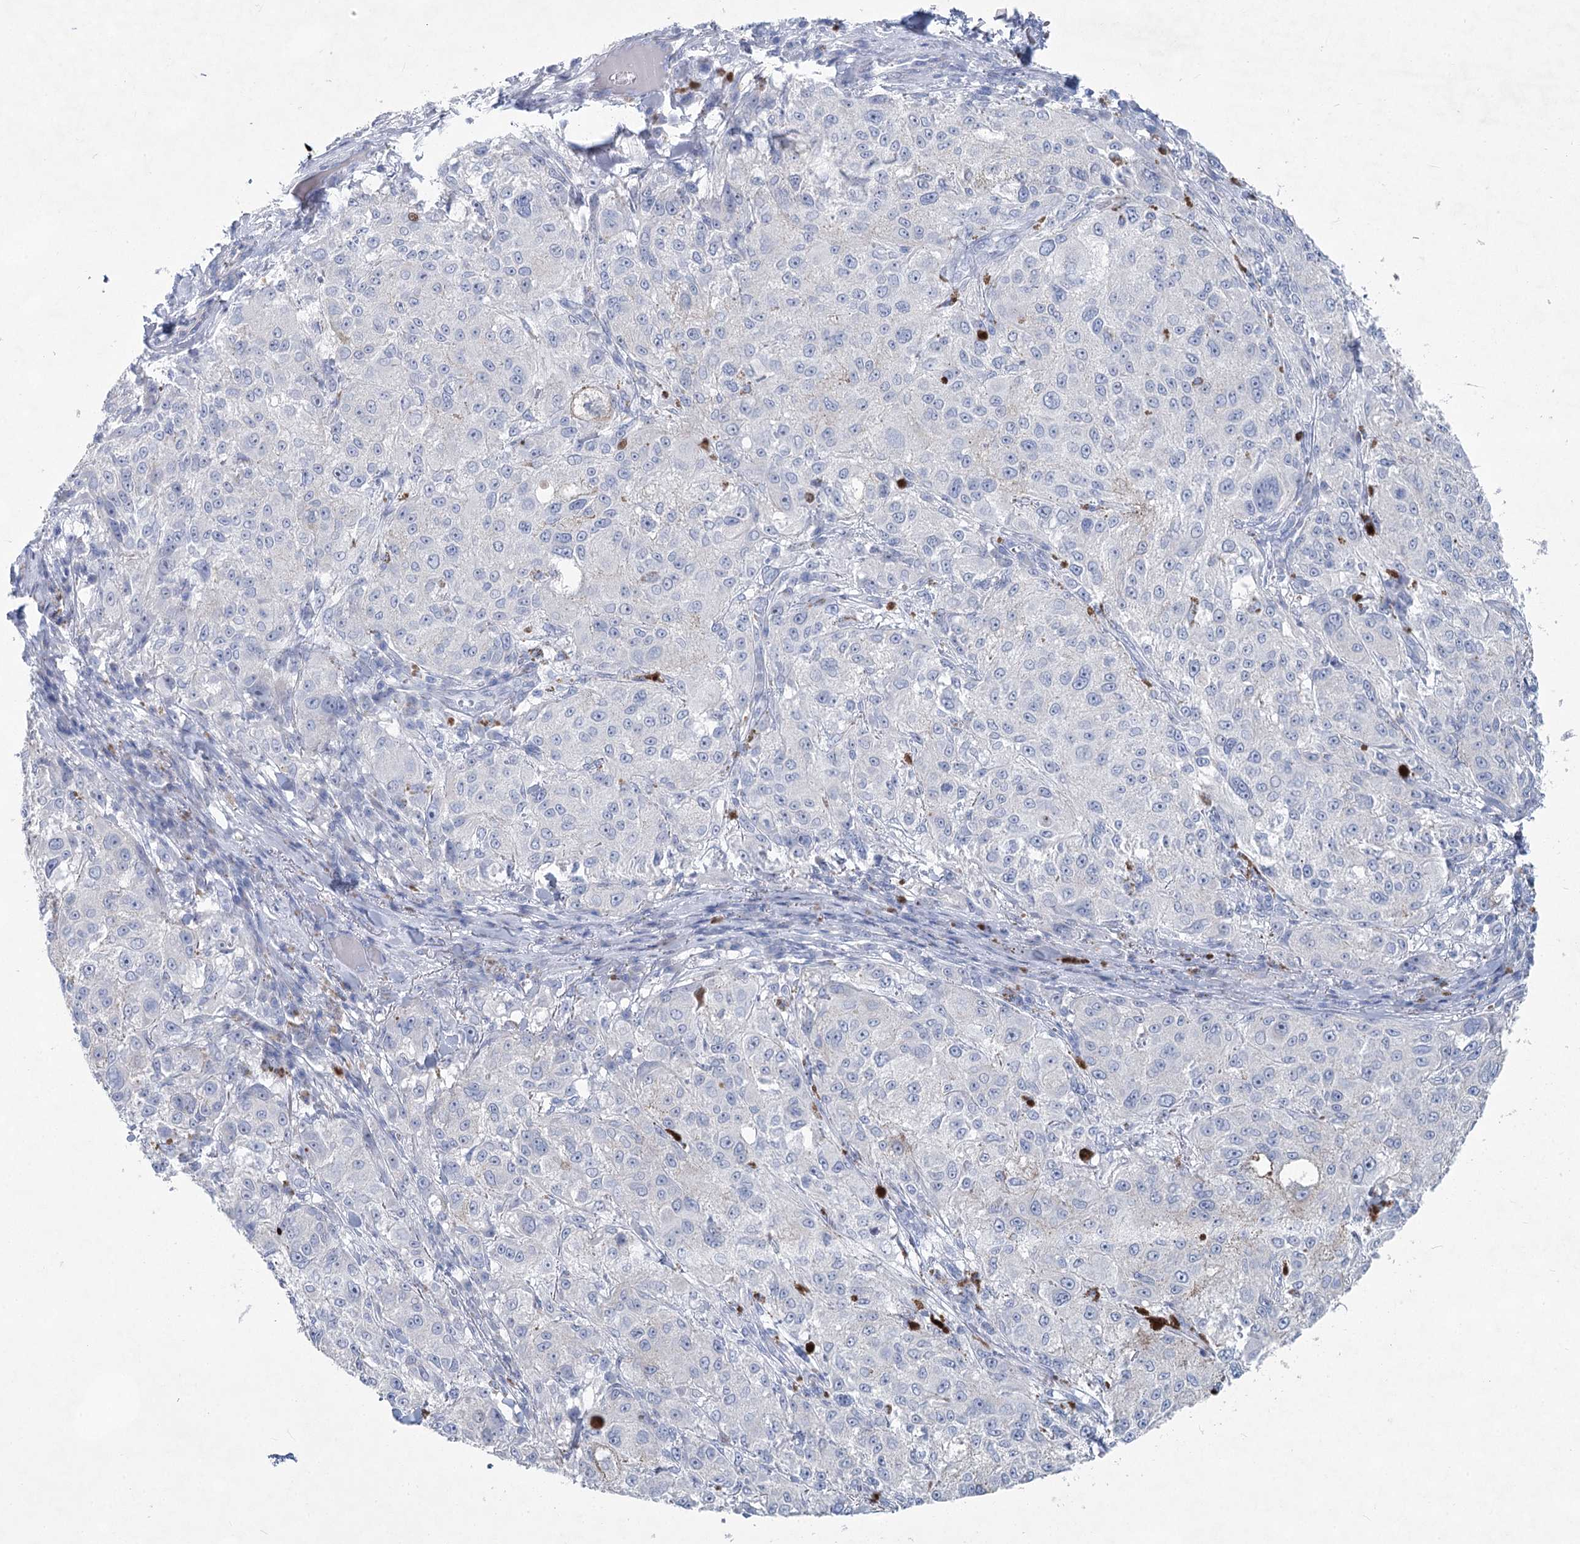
{"staining": {"intensity": "negative", "quantity": "none", "location": "none"}, "tissue": "melanoma", "cell_type": "Tumor cells", "image_type": "cancer", "snomed": [{"axis": "morphology", "description": "Necrosis, NOS"}, {"axis": "morphology", "description": "Malignant melanoma, NOS"}, {"axis": "topography", "description": "Skin"}], "caption": "Melanoma was stained to show a protein in brown. There is no significant positivity in tumor cells.", "gene": "WDR74", "patient": {"sex": "female", "age": 87}}